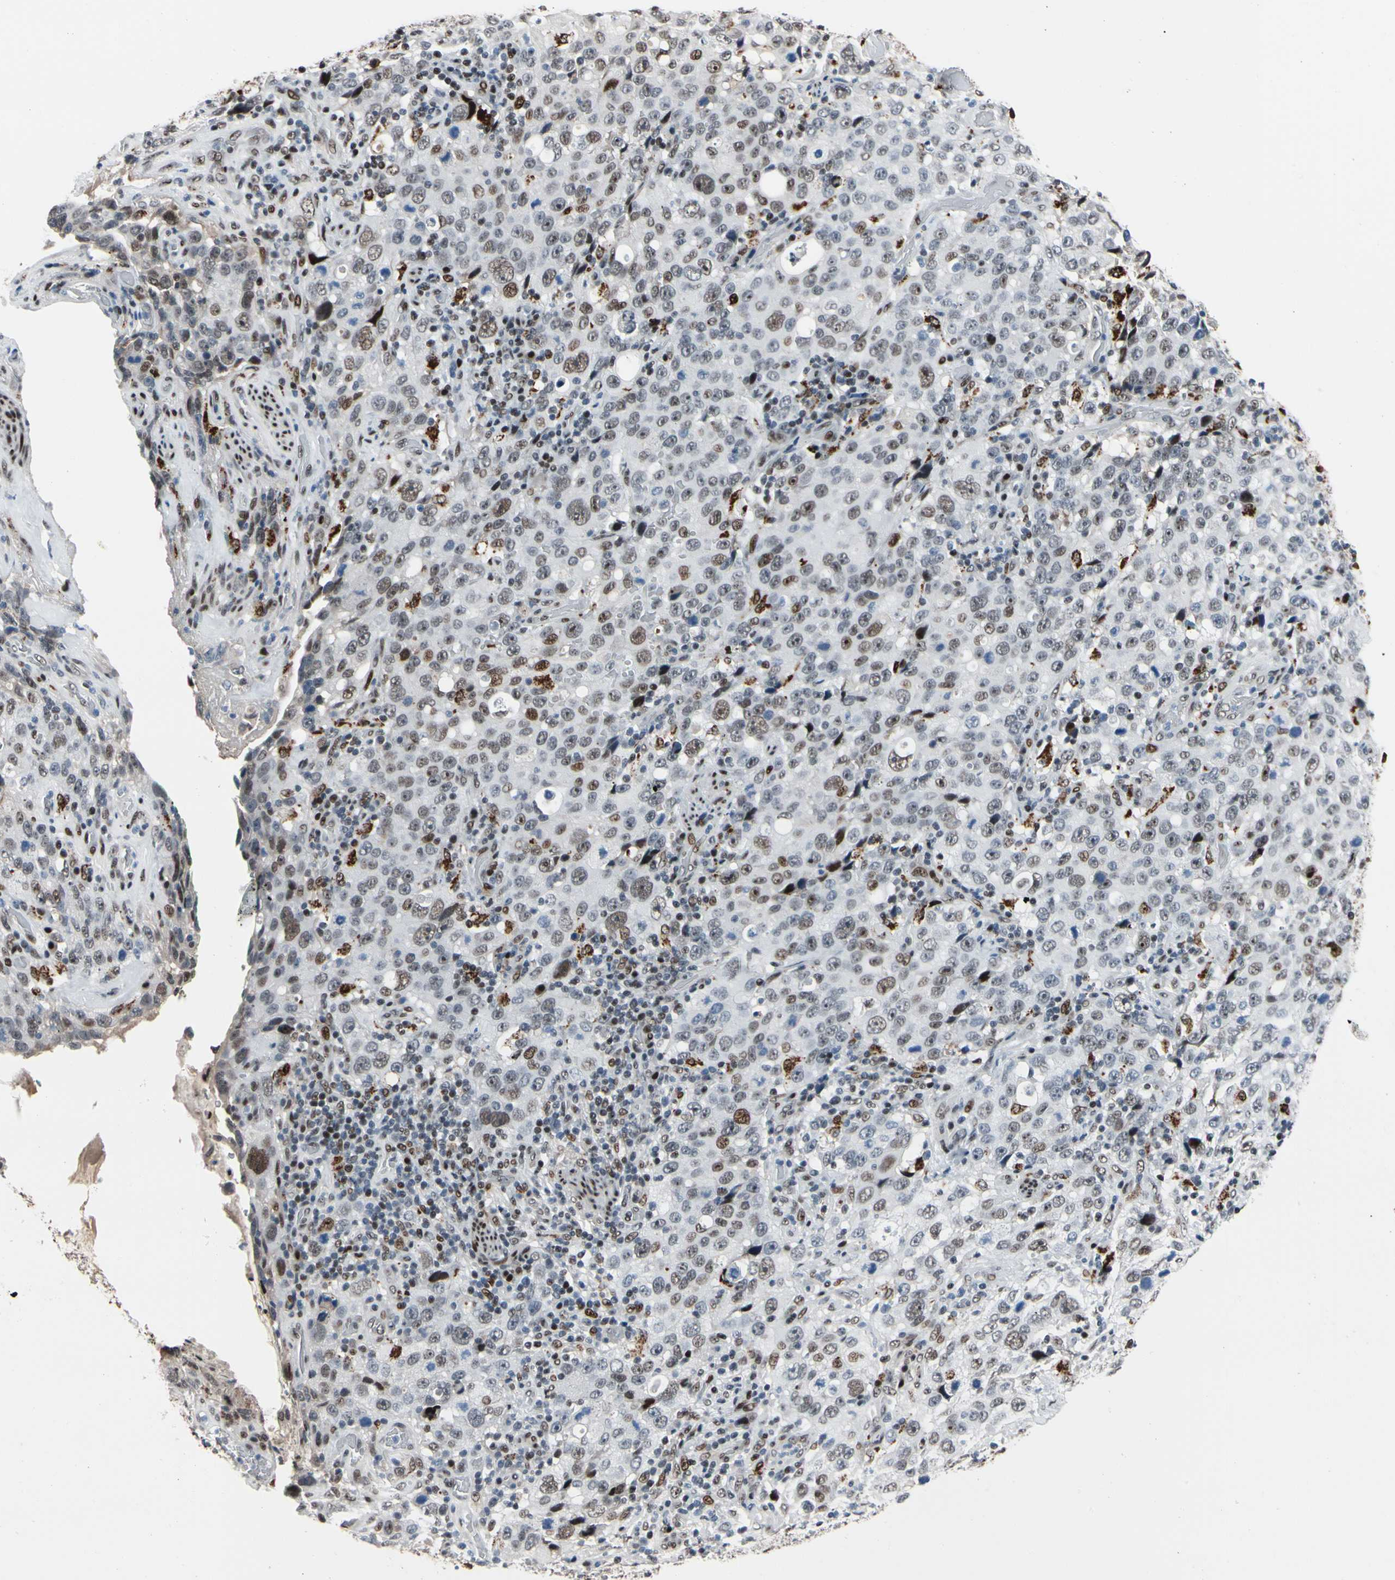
{"staining": {"intensity": "moderate", "quantity": "25%-75%", "location": "nuclear"}, "tissue": "stomach cancer", "cell_type": "Tumor cells", "image_type": "cancer", "snomed": [{"axis": "morphology", "description": "Normal tissue, NOS"}, {"axis": "morphology", "description": "Adenocarcinoma, NOS"}, {"axis": "topography", "description": "Stomach"}], "caption": "Protein analysis of adenocarcinoma (stomach) tissue exhibits moderate nuclear staining in approximately 25%-75% of tumor cells.", "gene": "FOXO3", "patient": {"sex": "male", "age": 48}}